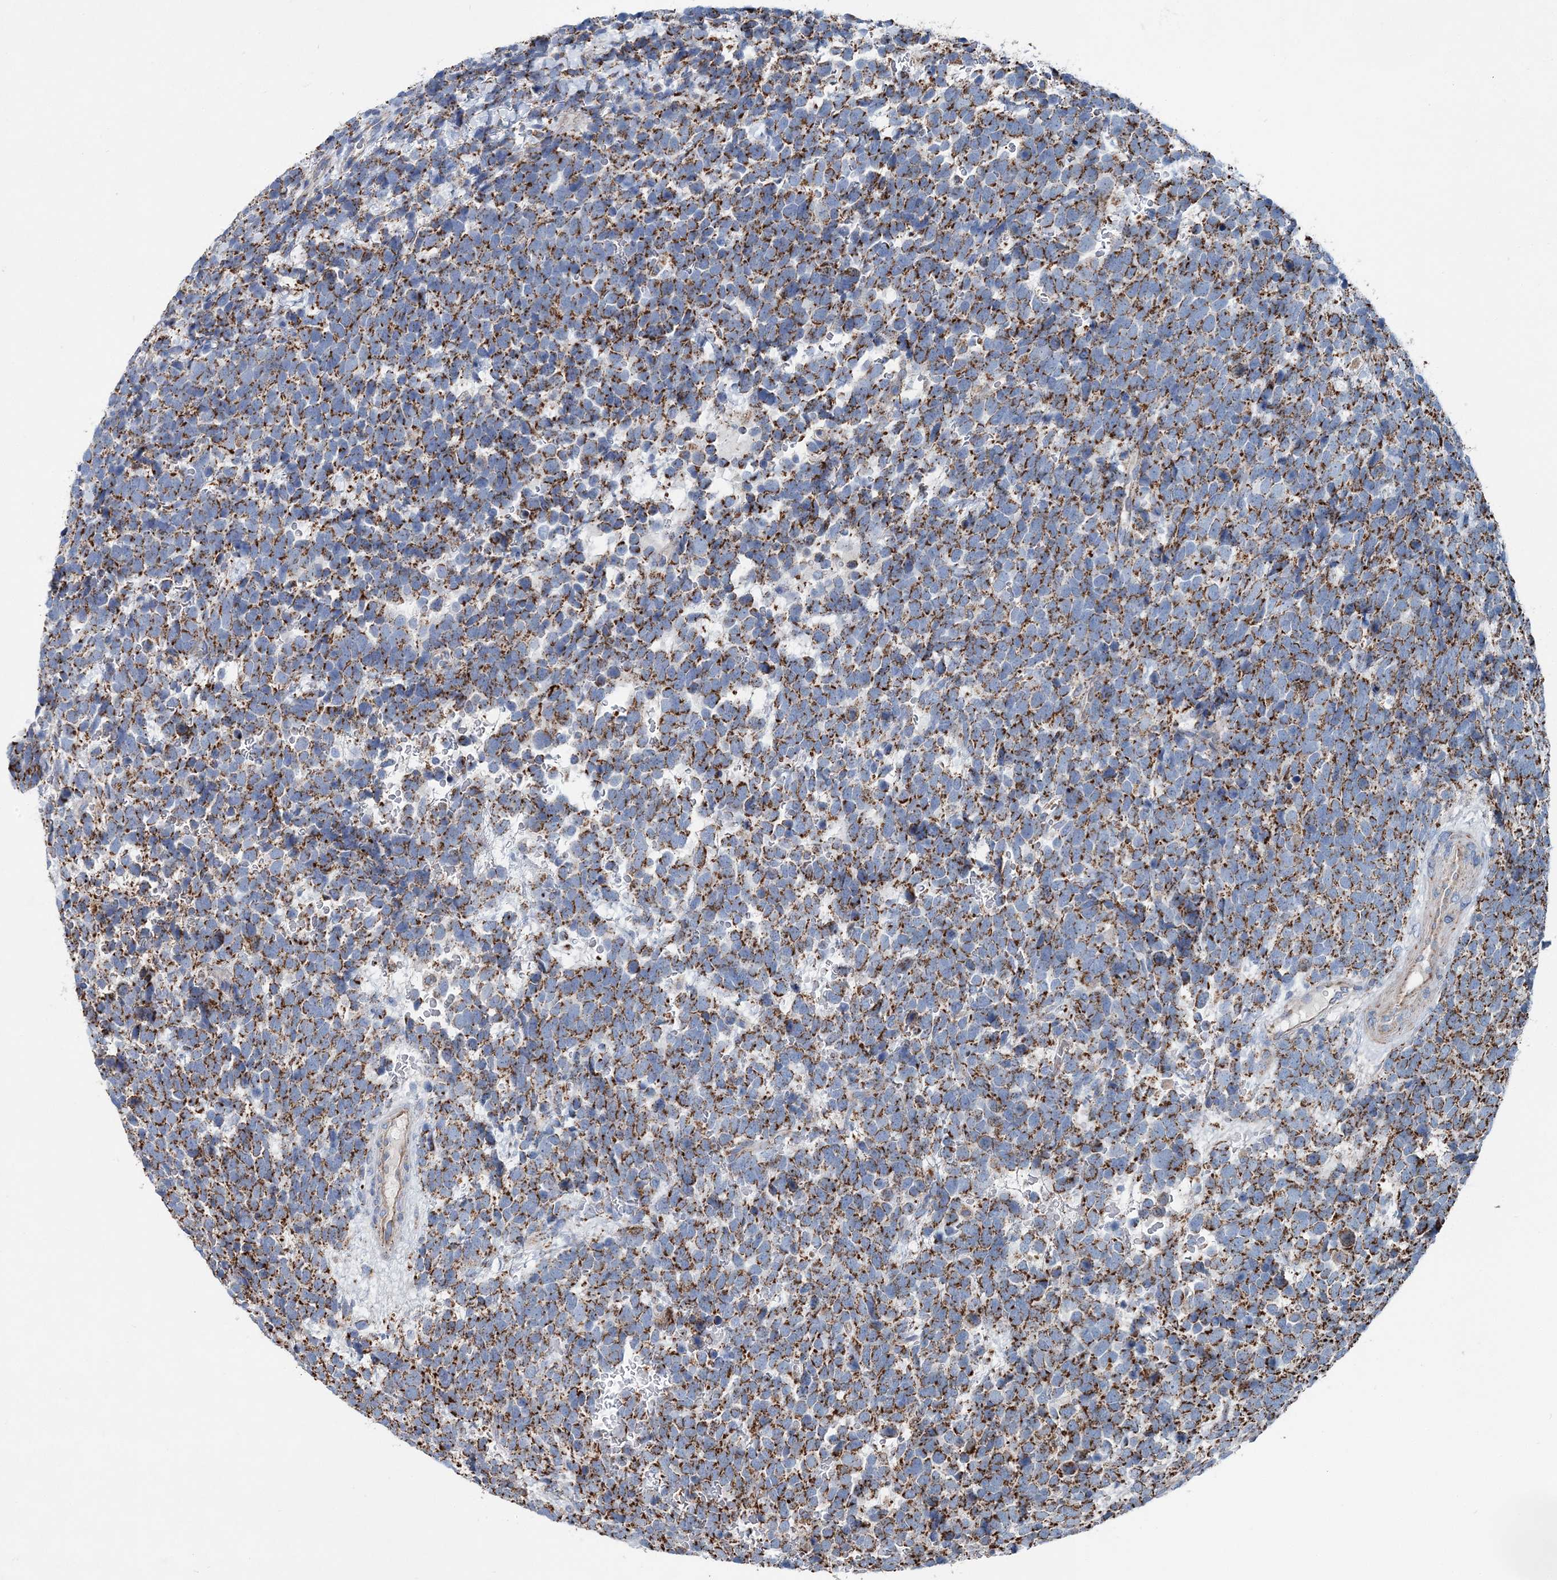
{"staining": {"intensity": "moderate", "quantity": ">75%", "location": "cytoplasmic/membranous"}, "tissue": "urothelial cancer", "cell_type": "Tumor cells", "image_type": "cancer", "snomed": [{"axis": "morphology", "description": "Urothelial carcinoma, High grade"}, {"axis": "topography", "description": "Urinary bladder"}], "caption": "Immunohistochemistry (IHC) image of human urothelial carcinoma (high-grade) stained for a protein (brown), which reveals medium levels of moderate cytoplasmic/membranous expression in about >75% of tumor cells.", "gene": "SPAG16", "patient": {"sex": "female", "age": 82}}